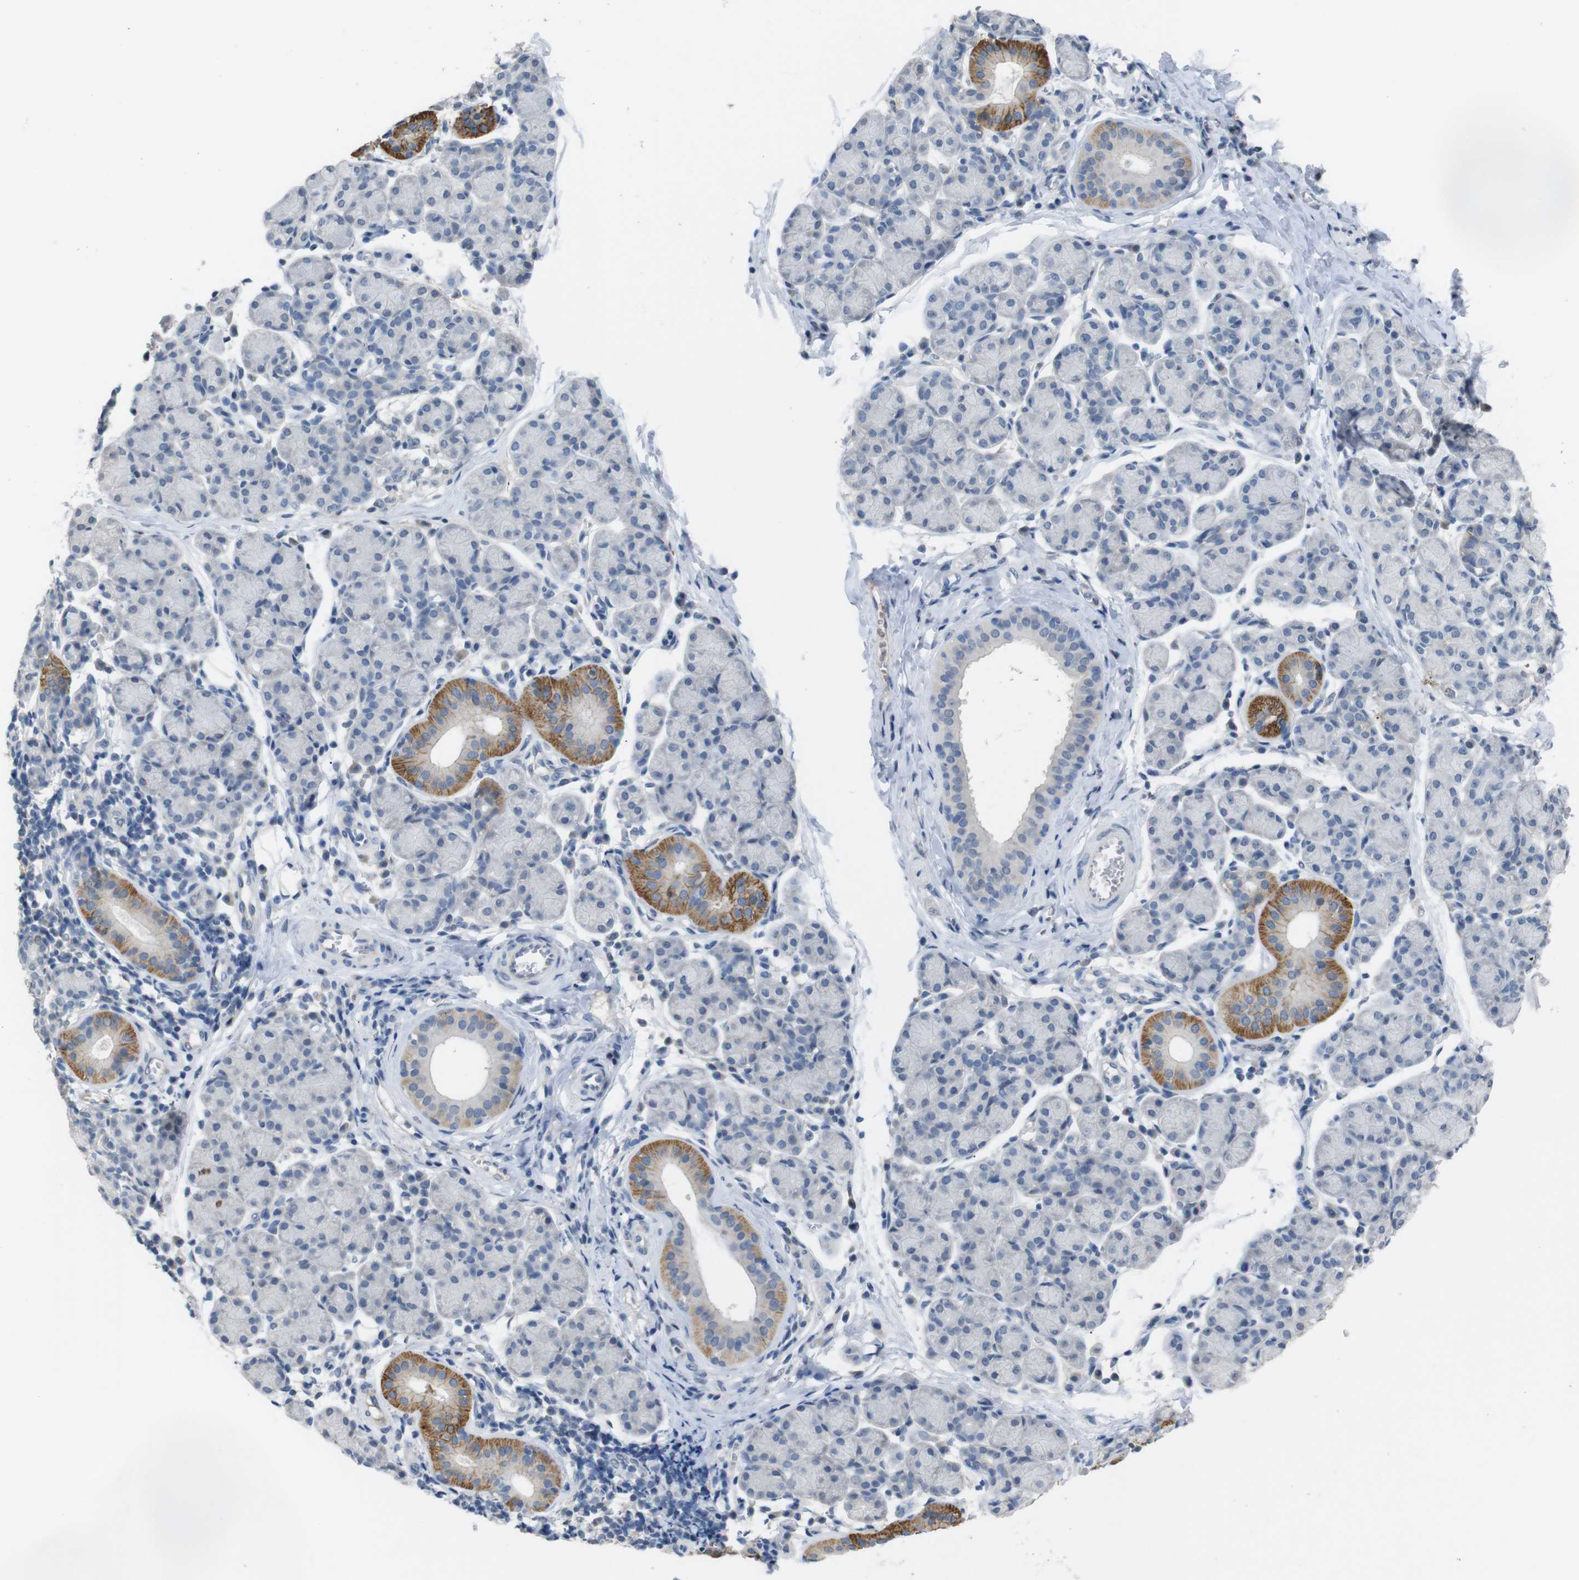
{"staining": {"intensity": "strong", "quantity": "<25%", "location": "cytoplasmic/membranous"}, "tissue": "salivary gland", "cell_type": "Glandular cells", "image_type": "normal", "snomed": [{"axis": "morphology", "description": "Normal tissue, NOS"}, {"axis": "morphology", "description": "Inflammation, NOS"}, {"axis": "topography", "description": "Lymph node"}, {"axis": "topography", "description": "Salivary gland"}], "caption": "Protein staining reveals strong cytoplasmic/membranous expression in about <25% of glandular cells in unremarkable salivary gland. The protein of interest is shown in brown color, while the nuclei are stained blue.", "gene": "CHRM5", "patient": {"sex": "male", "age": 3}}